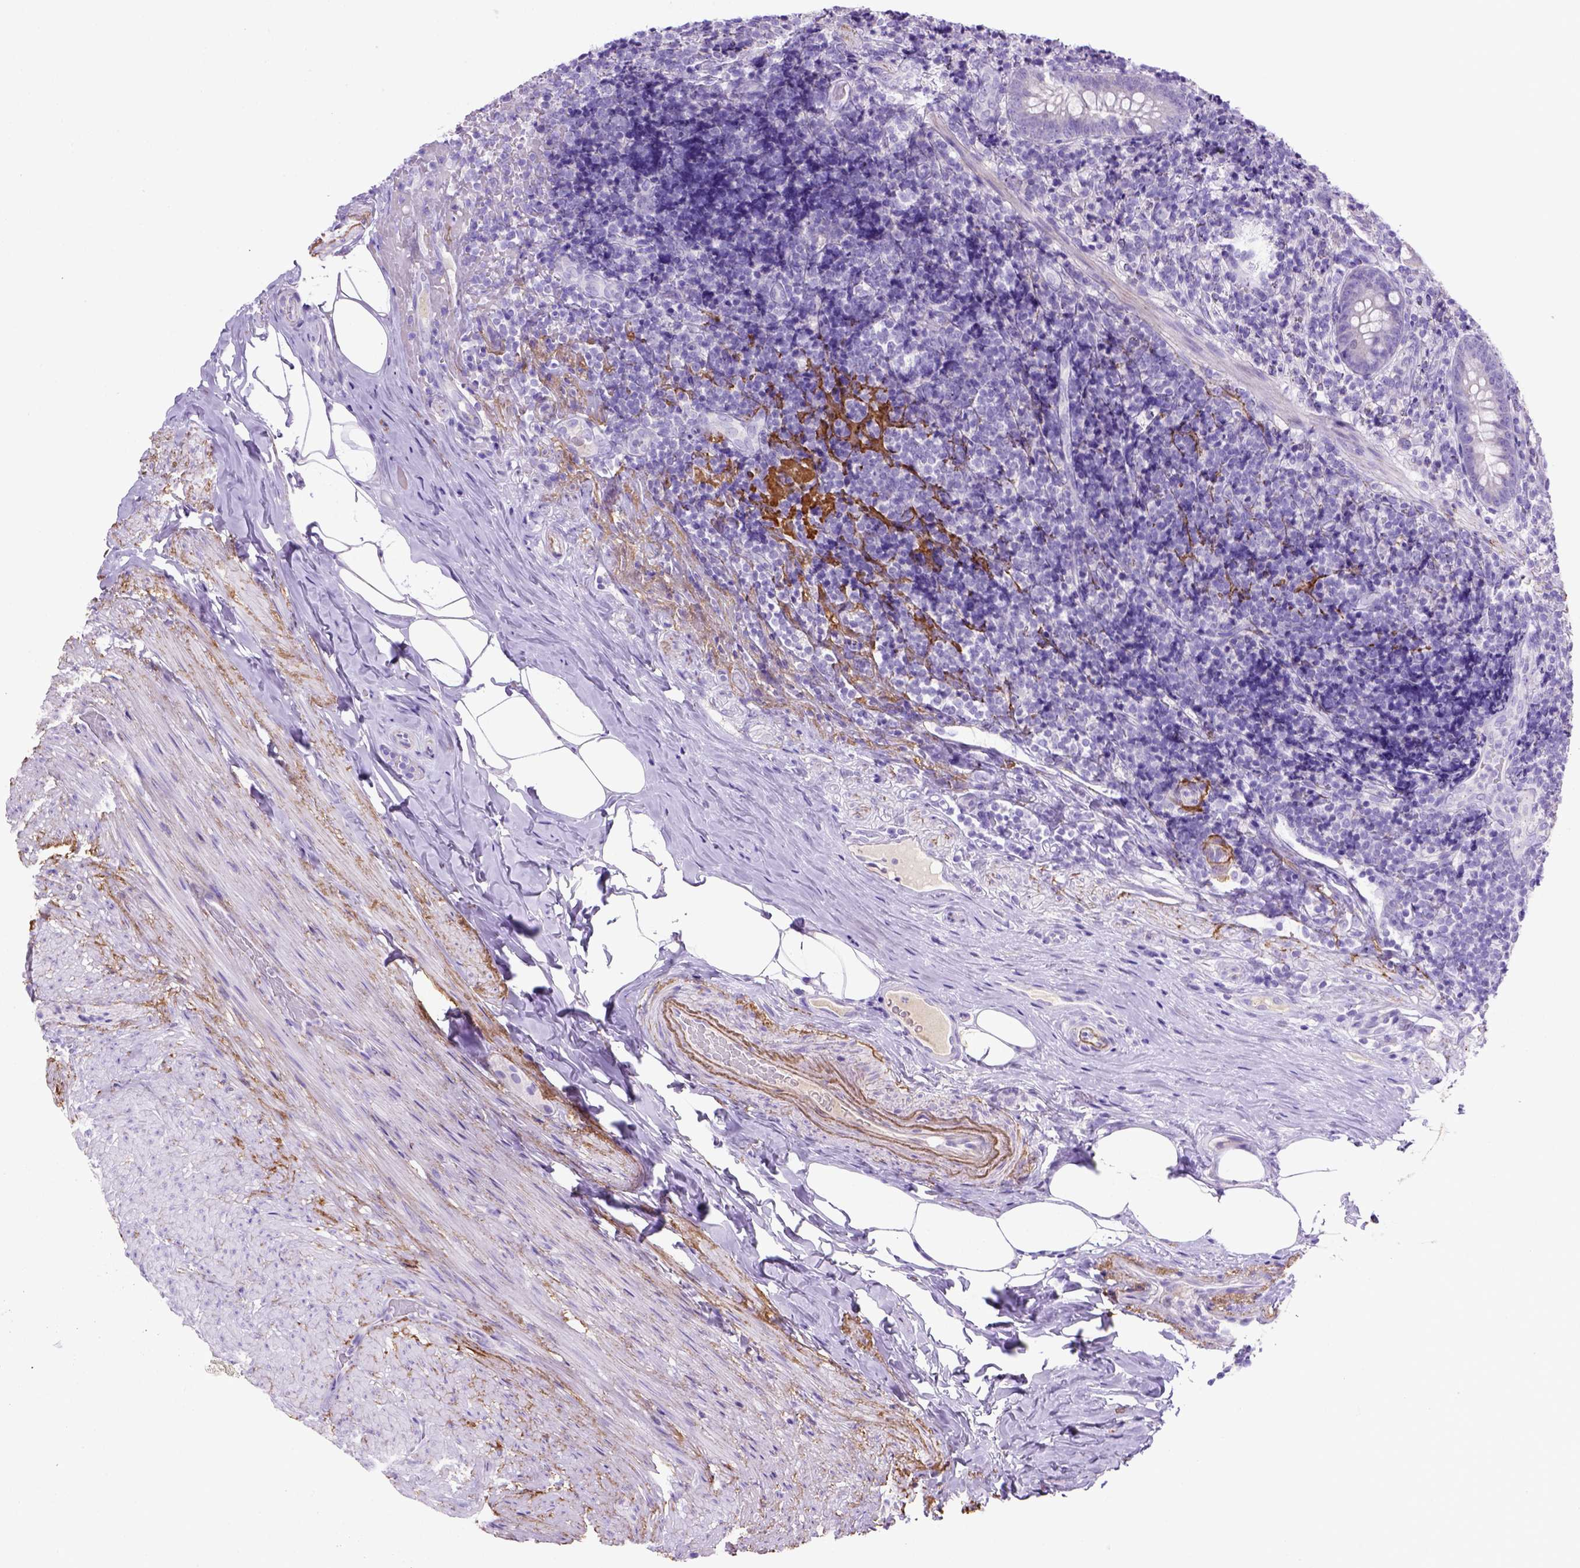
{"staining": {"intensity": "negative", "quantity": "none", "location": "none"}, "tissue": "appendix", "cell_type": "Glandular cells", "image_type": "normal", "snomed": [{"axis": "morphology", "description": "Normal tissue, NOS"}, {"axis": "topography", "description": "Appendix"}], "caption": "Immunohistochemical staining of benign appendix exhibits no significant positivity in glandular cells. The staining was performed using DAB to visualize the protein expression in brown, while the nuclei were stained in blue with hematoxylin (Magnification: 20x).", "gene": "SIRPD", "patient": {"sex": "male", "age": 47}}